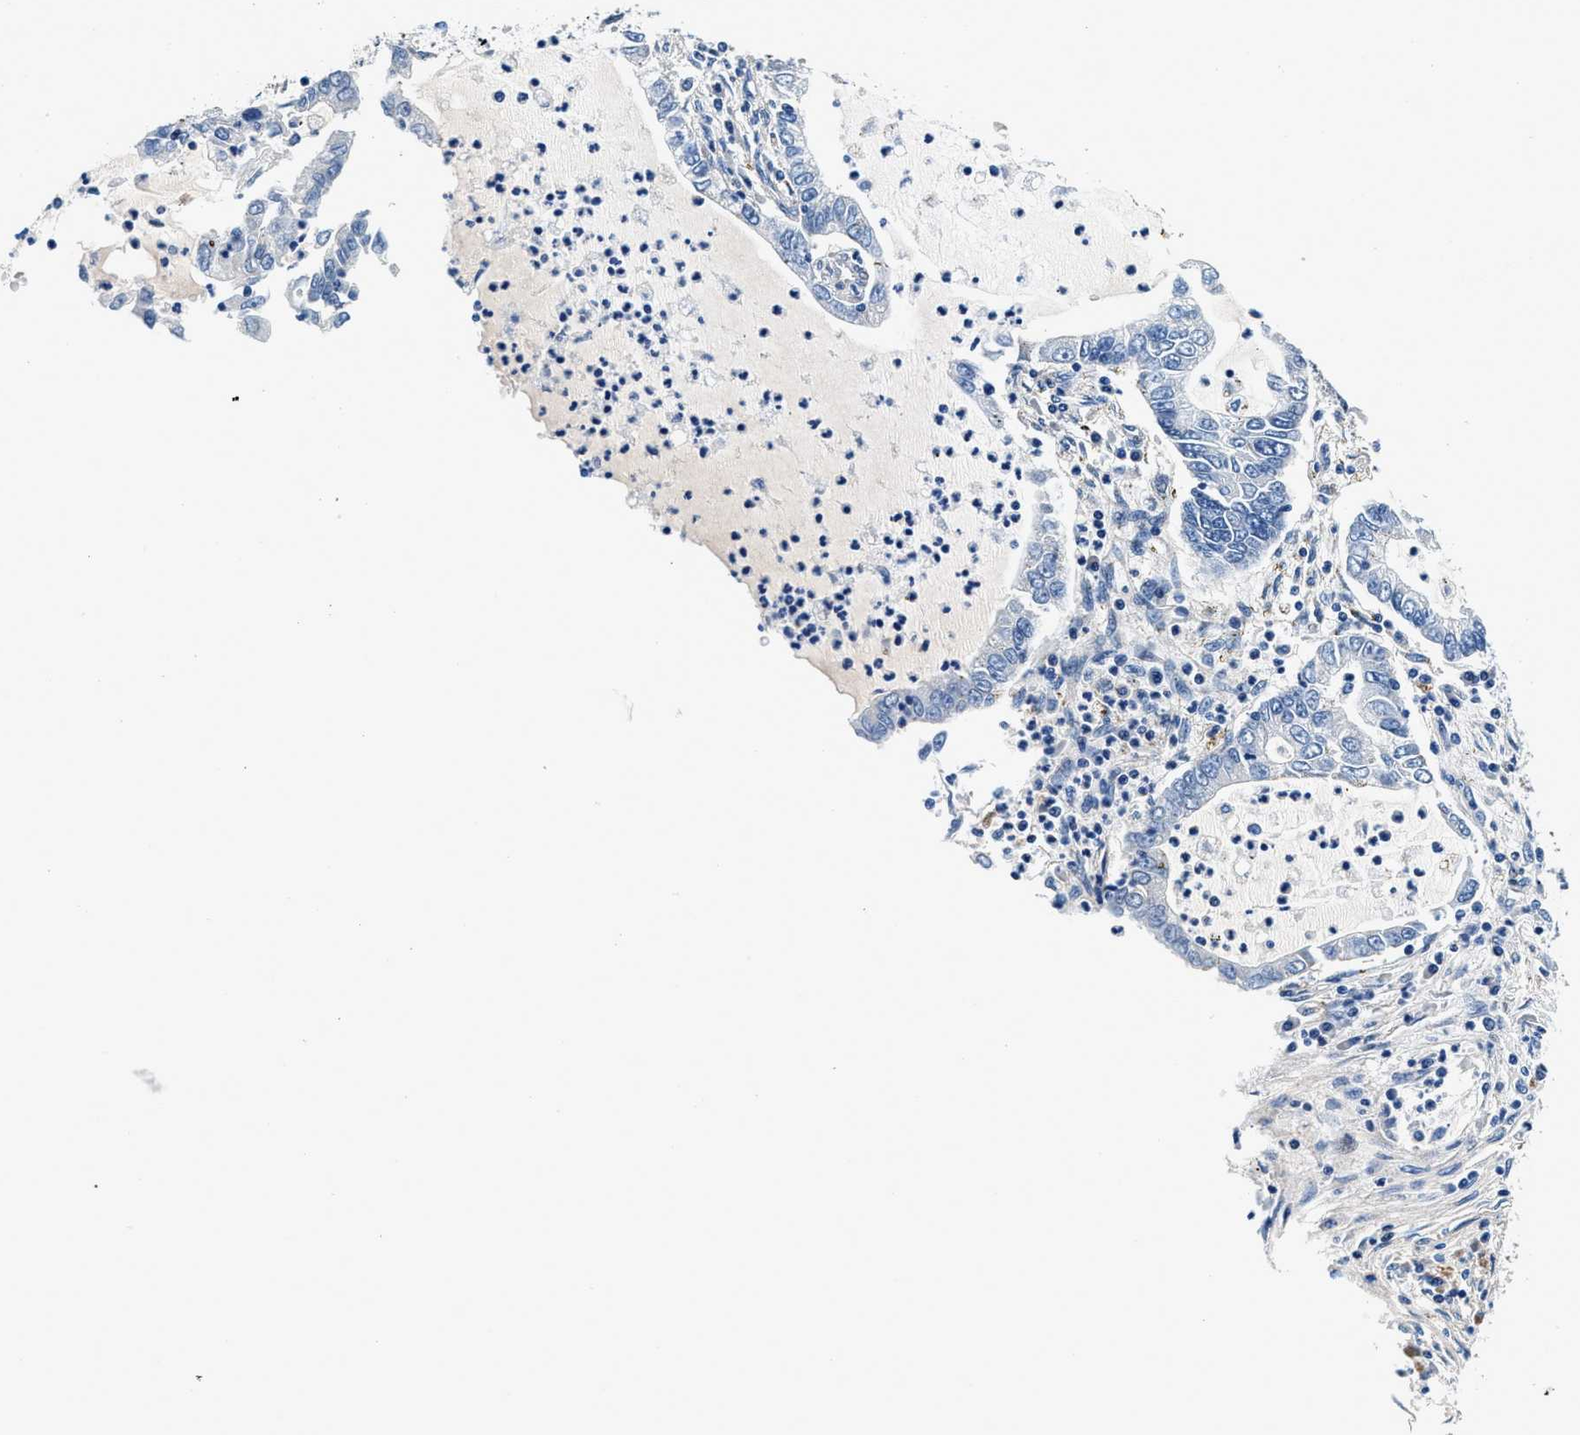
{"staining": {"intensity": "negative", "quantity": "none", "location": "none"}, "tissue": "lung cancer", "cell_type": "Tumor cells", "image_type": "cancer", "snomed": [{"axis": "morphology", "description": "Adenocarcinoma, NOS"}, {"axis": "topography", "description": "Lung"}], "caption": "Immunohistochemistry (IHC) image of human adenocarcinoma (lung) stained for a protein (brown), which shows no positivity in tumor cells.", "gene": "DAG1", "patient": {"sex": "female", "age": 51}}